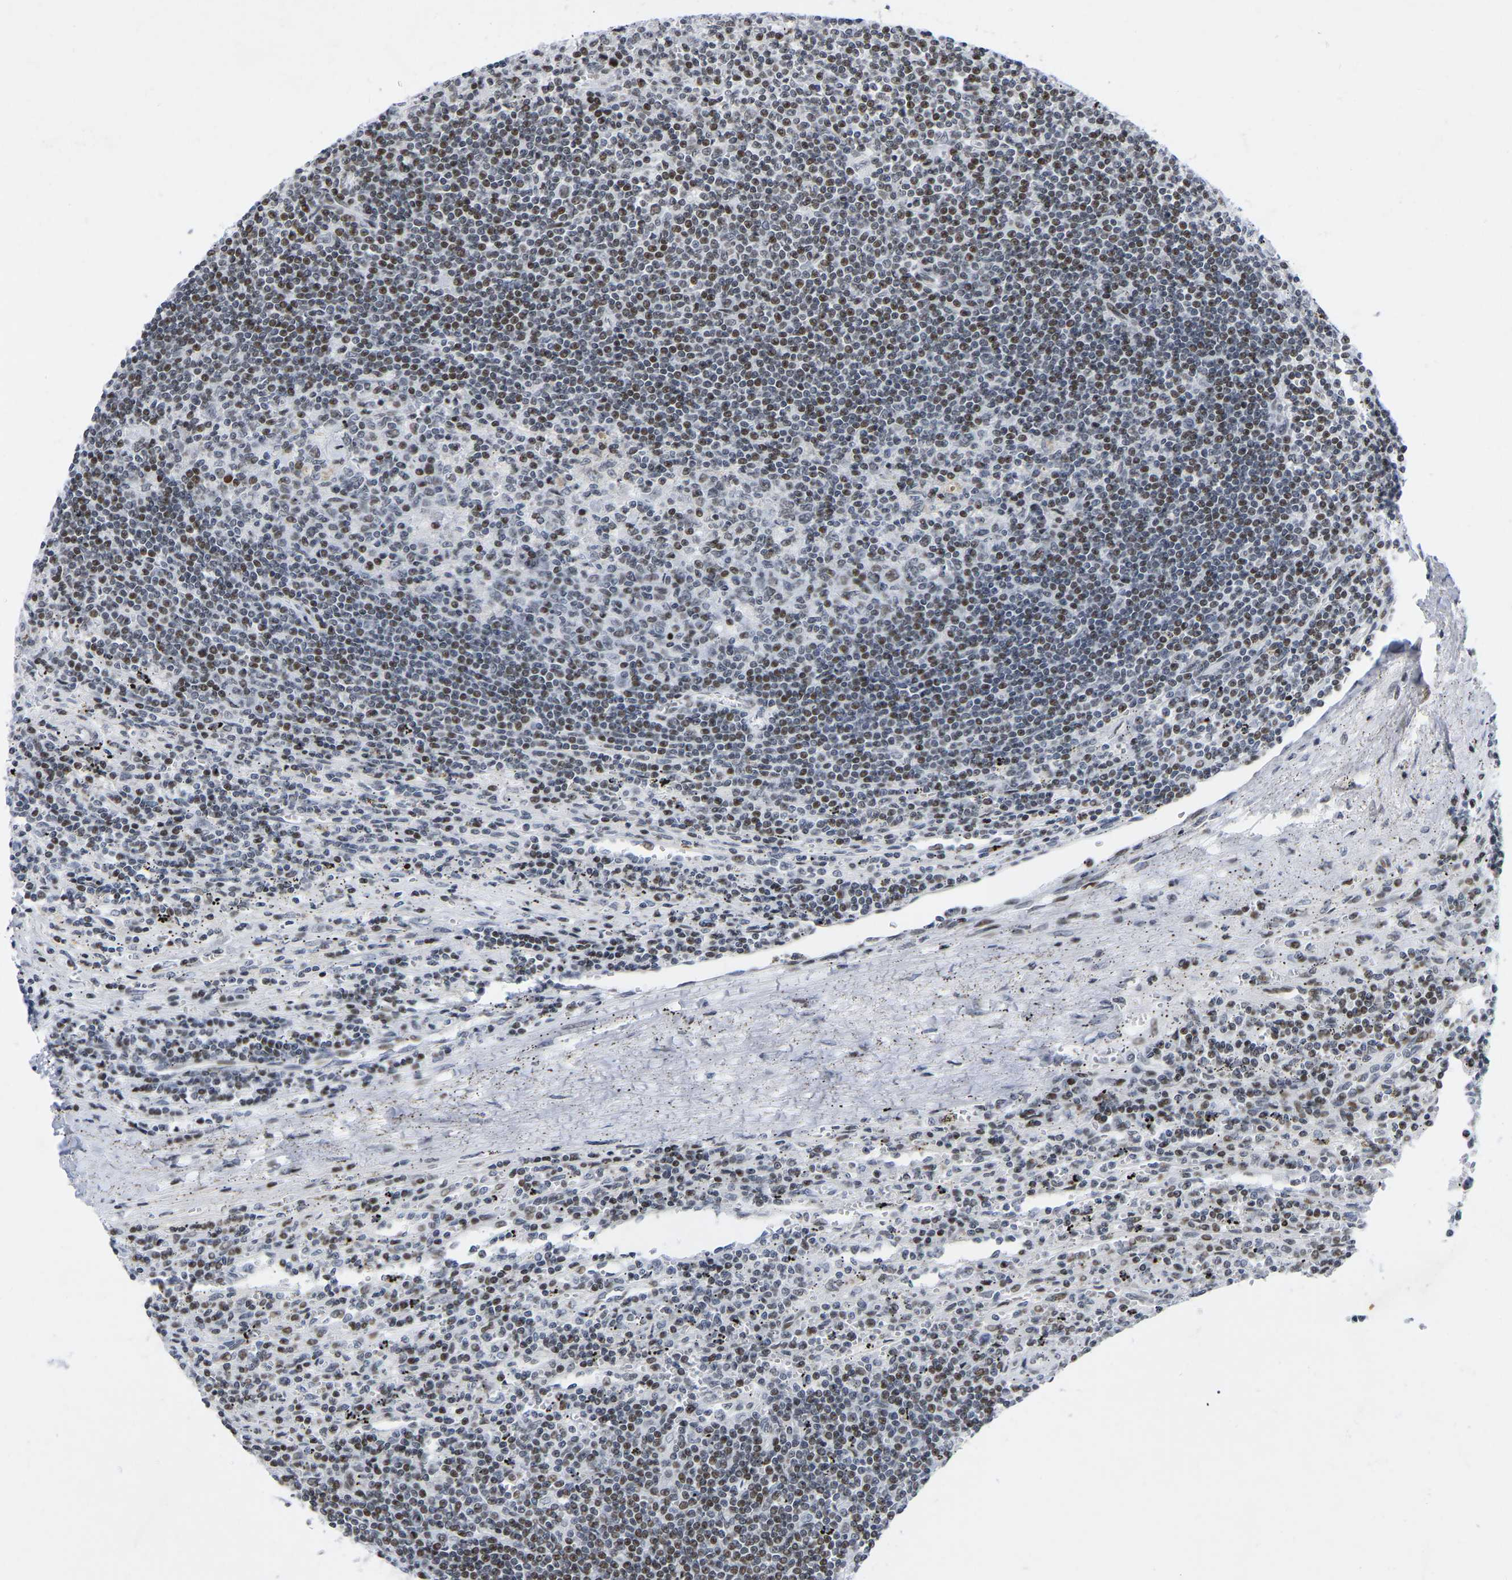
{"staining": {"intensity": "moderate", "quantity": "25%-75%", "location": "nuclear"}, "tissue": "lymphoma", "cell_type": "Tumor cells", "image_type": "cancer", "snomed": [{"axis": "morphology", "description": "Malignant lymphoma, non-Hodgkin's type, Low grade"}, {"axis": "topography", "description": "Spleen"}], "caption": "Immunohistochemistry (IHC) (DAB (3,3'-diaminobenzidine)) staining of human lymphoma displays moderate nuclear protein positivity in approximately 25%-75% of tumor cells.", "gene": "PRCC", "patient": {"sex": "male", "age": 76}}